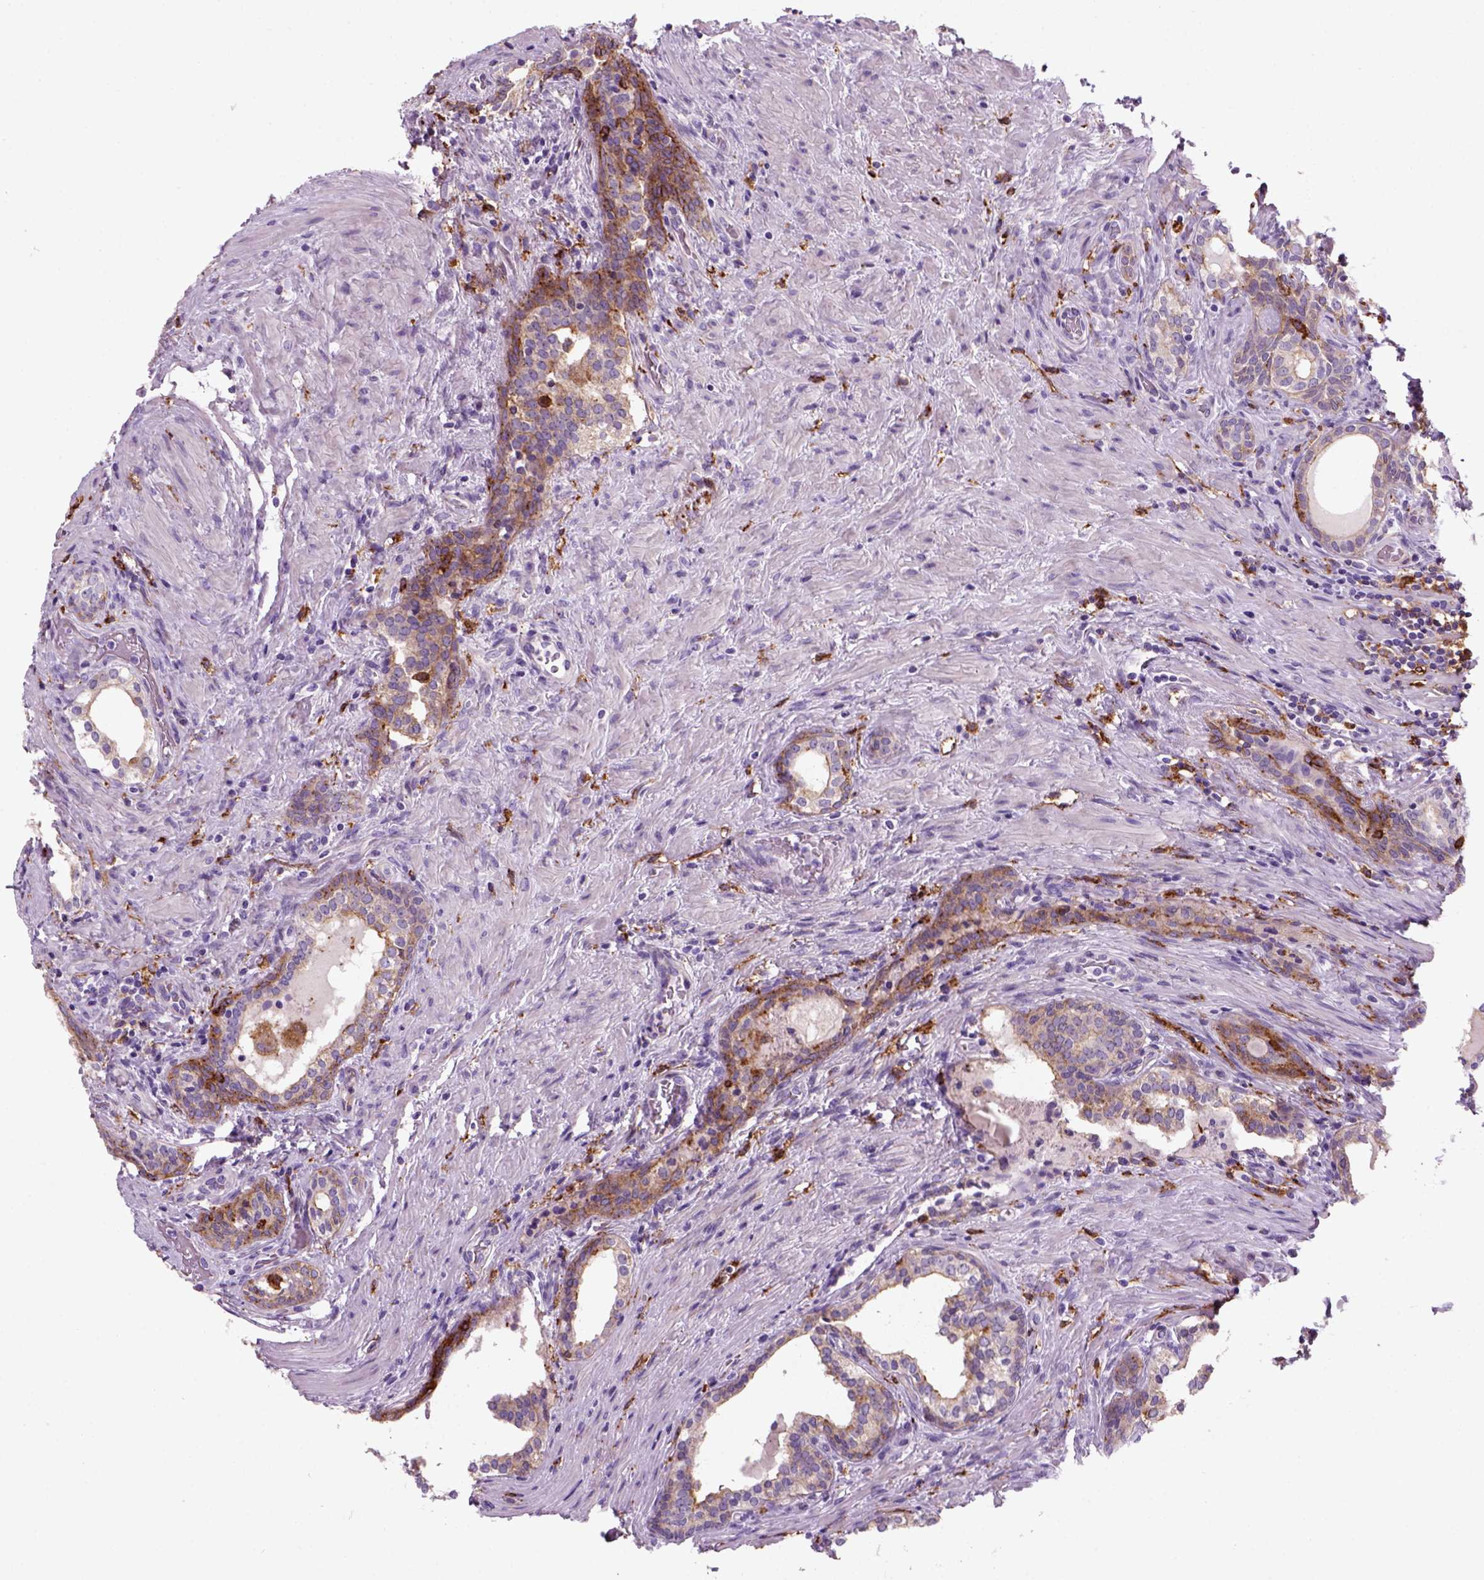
{"staining": {"intensity": "moderate", "quantity": ">75%", "location": "cytoplasmic/membranous"}, "tissue": "prostate cancer", "cell_type": "Tumor cells", "image_type": "cancer", "snomed": [{"axis": "morphology", "description": "Adenocarcinoma, NOS"}, {"axis": "morphology", "description": "Adenocarcinoma, High grade"}, {"axis": "topography", "description": "Prostate"}], "caption": "Immunohistochemistry staining of prostate cancer, which reveals medium levels of moderate cytoplasmic/membranous staining in about >75% of tumor cells indicating moderate cytoplasmic/membranous protein expression. The staining was performed using DAB (brown) for protein detection and nuclei were counterstained in hematoxylin (blue).", "gene": "MARCKS", "patient": {"sex": "male", "age": 61}}